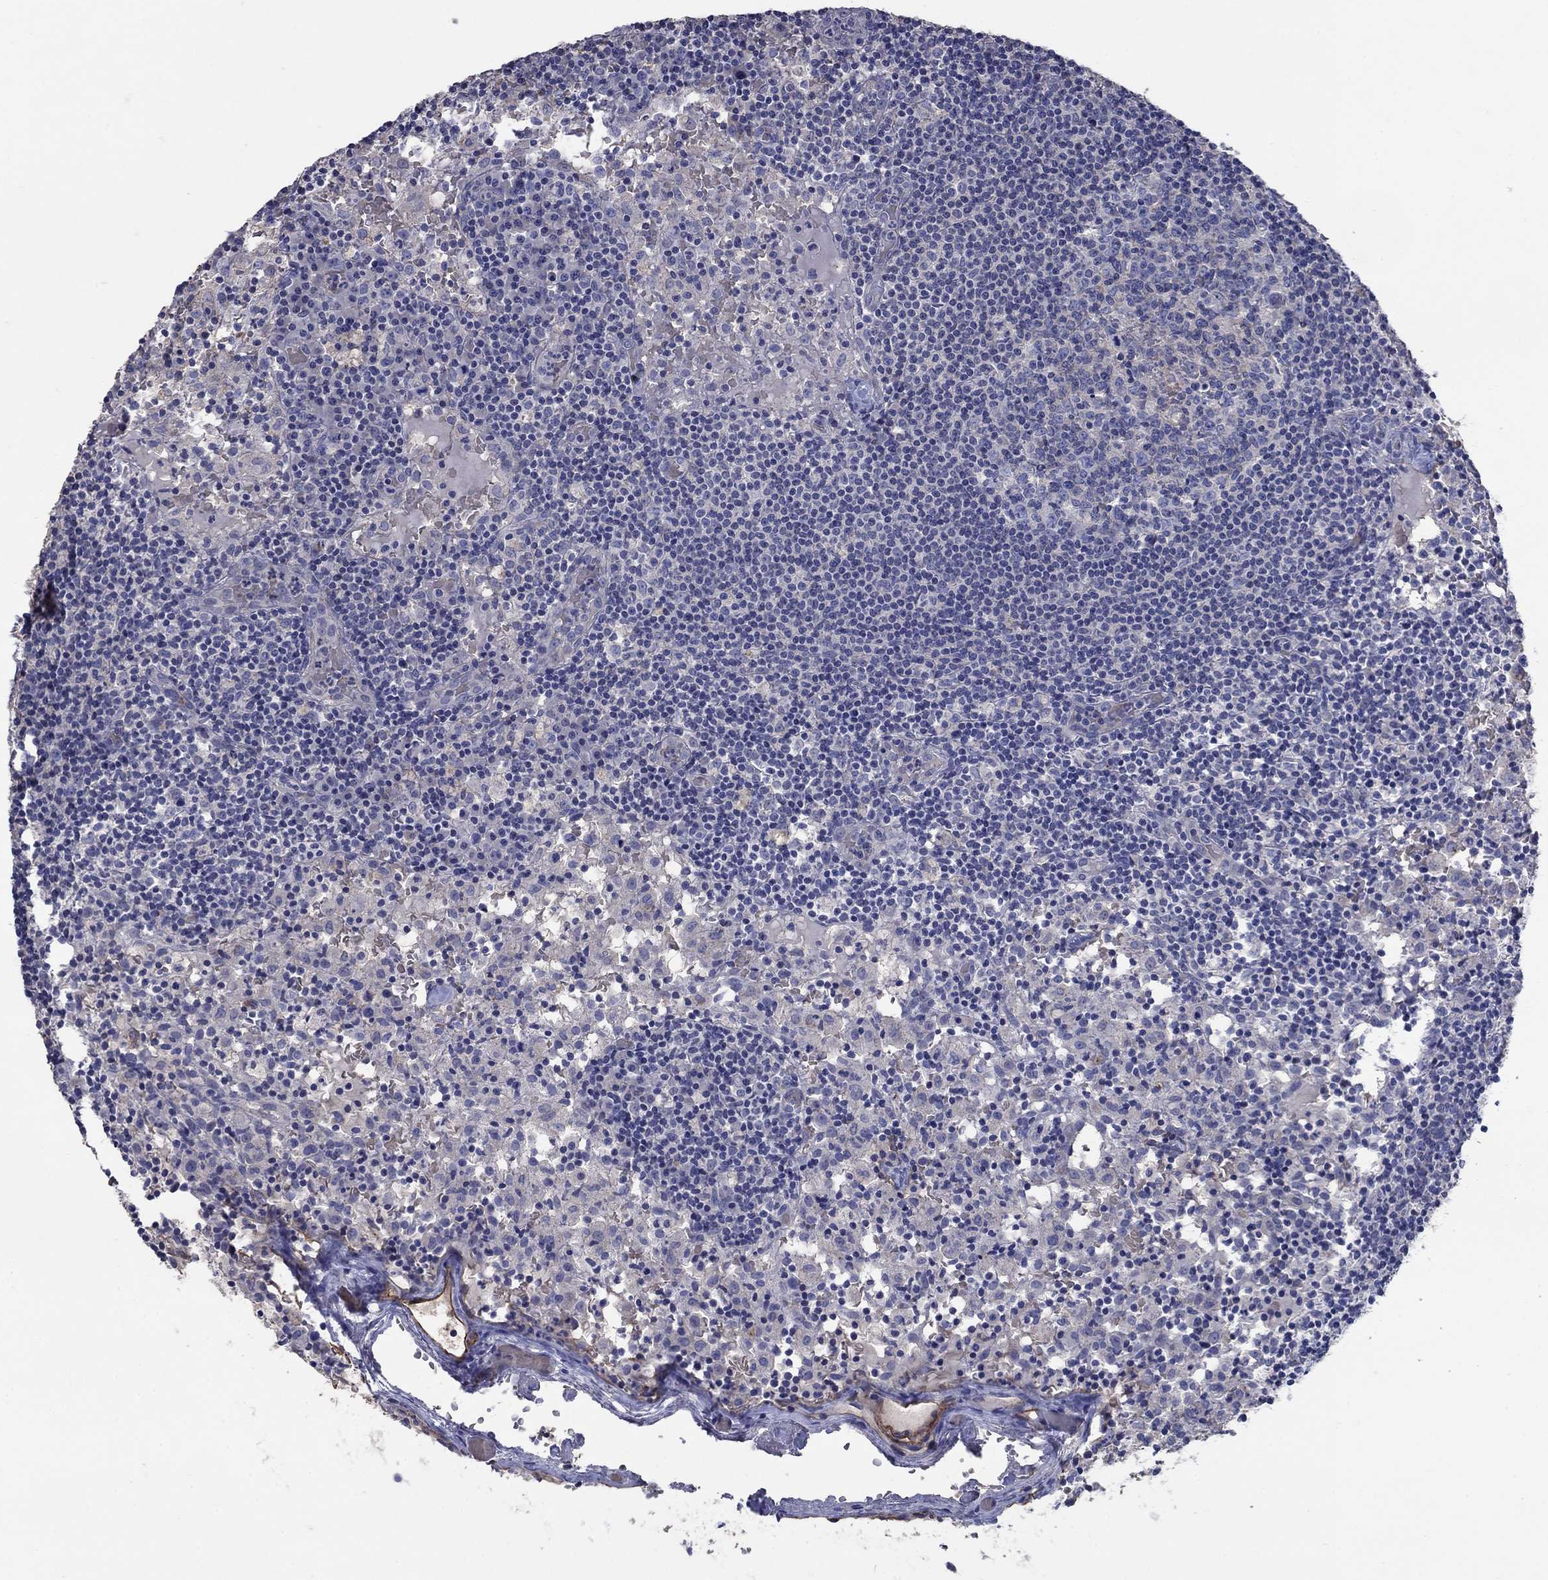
{"staining": {"intensity": "negative", "quantity": "none", "location": "none"}, "tissue": "lymph node", "cell_type": "Germinal center cells", "image_type": "normal", "snomed": [{"axis": "morphology", "description": "Normal tissue, NOS"}, {"axis": "topography", "description": "Lymph node"}], "caption": "IHC of unremarkable human lymph node displays no staining in germinal center cells.", "gene": "FLNC", "patient": {"sex": "male", "age": 62}}